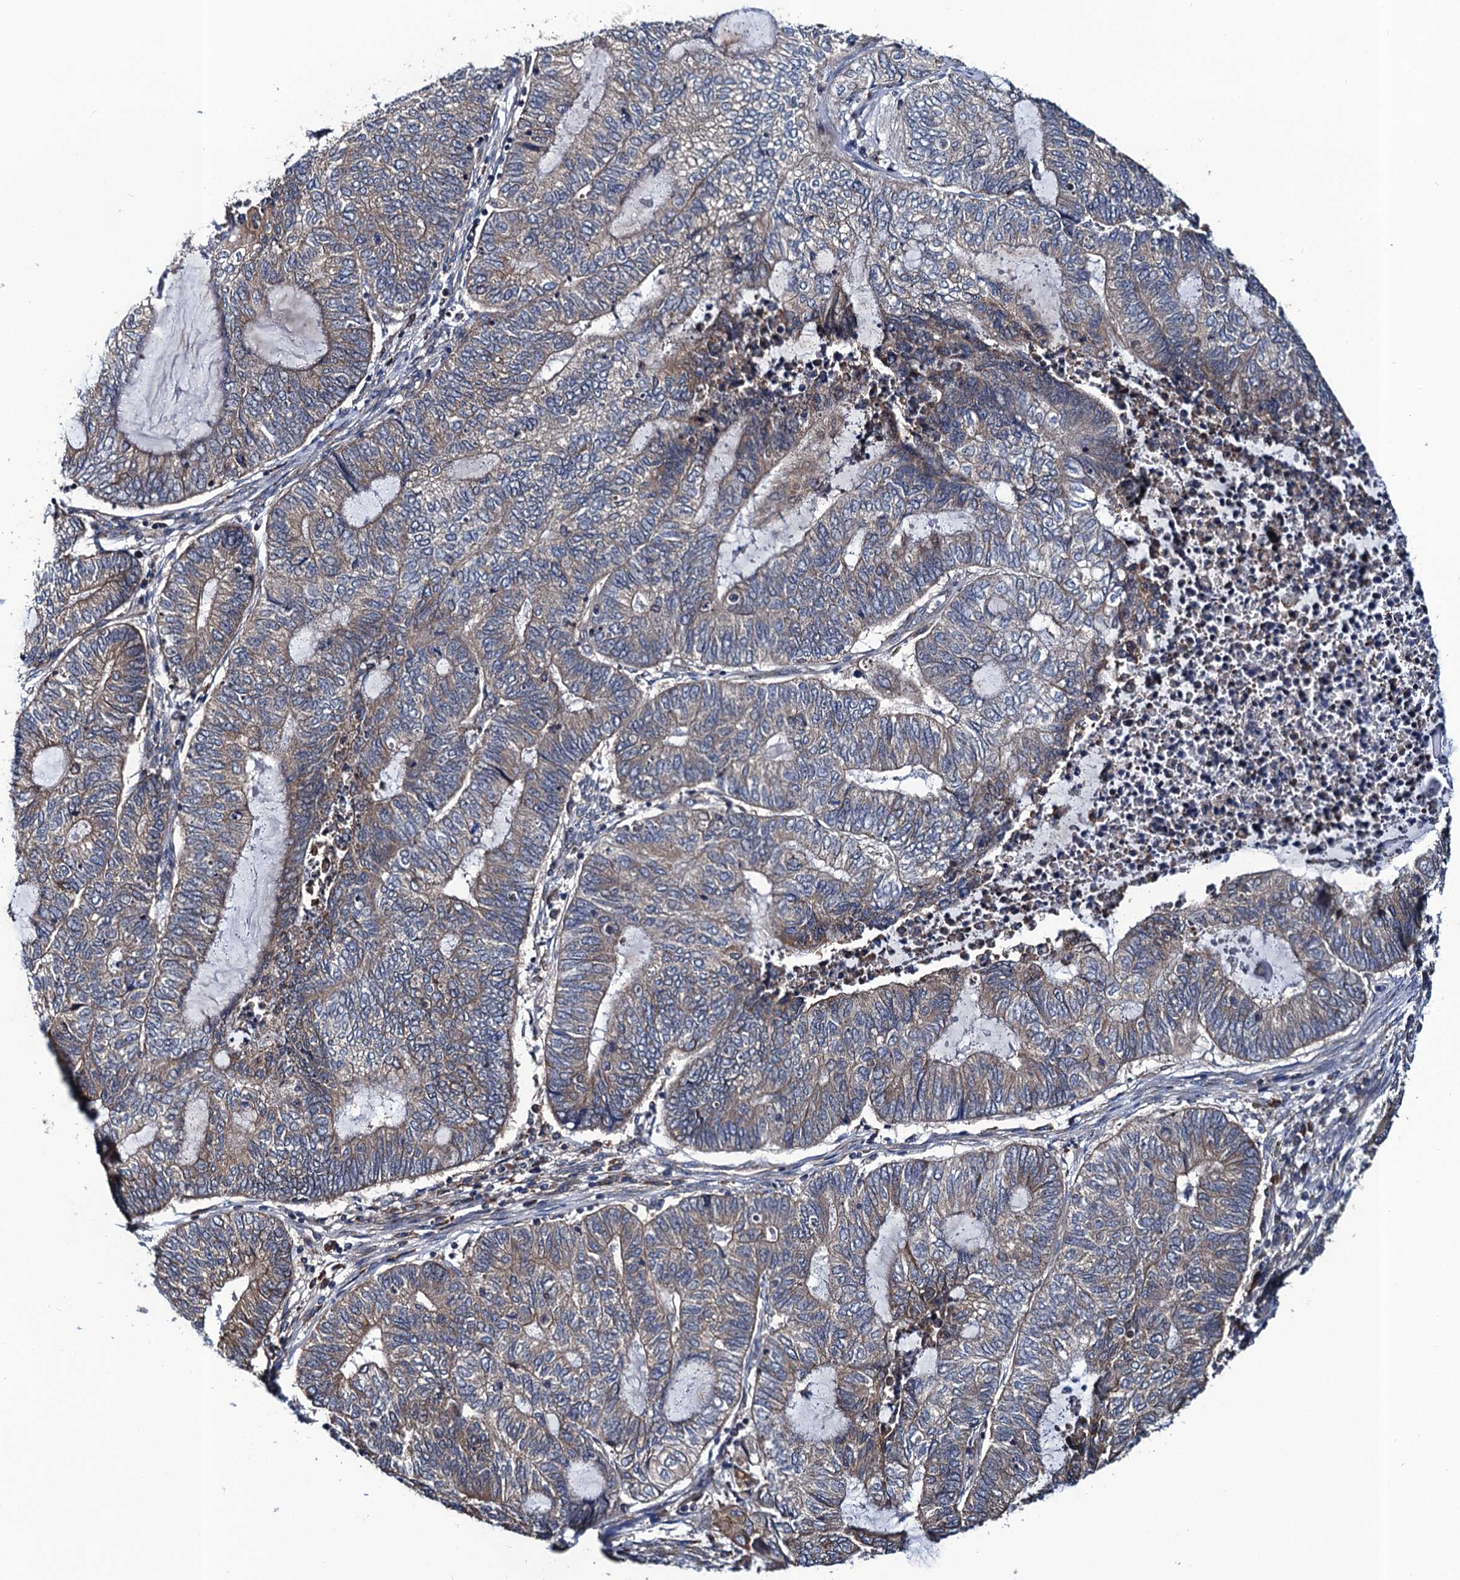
{"staining": {"intensity": "weak", "quantity": "25%-75%", "location": "cytoplasmic/membranous"}, "tissue": "endometrial cancer", "cell_type": "Tumor cells", "image_type": "cancer", "snomed": [{"axis": "morphology", "description": "Adenocarcinoma, NOS"}, {"axis": "topography", "description": "Uterus"}, {"axis": "topography", "description": "Endometrium"}], "caption": "A low amount of weak cytoplasmic/membranous expression is identified in about 25%-75% of tumor cells in adenocarcinoma (endometrial) tissue.", "gene": "PGLS", "patient": {"sex": "female", "age": 70}}